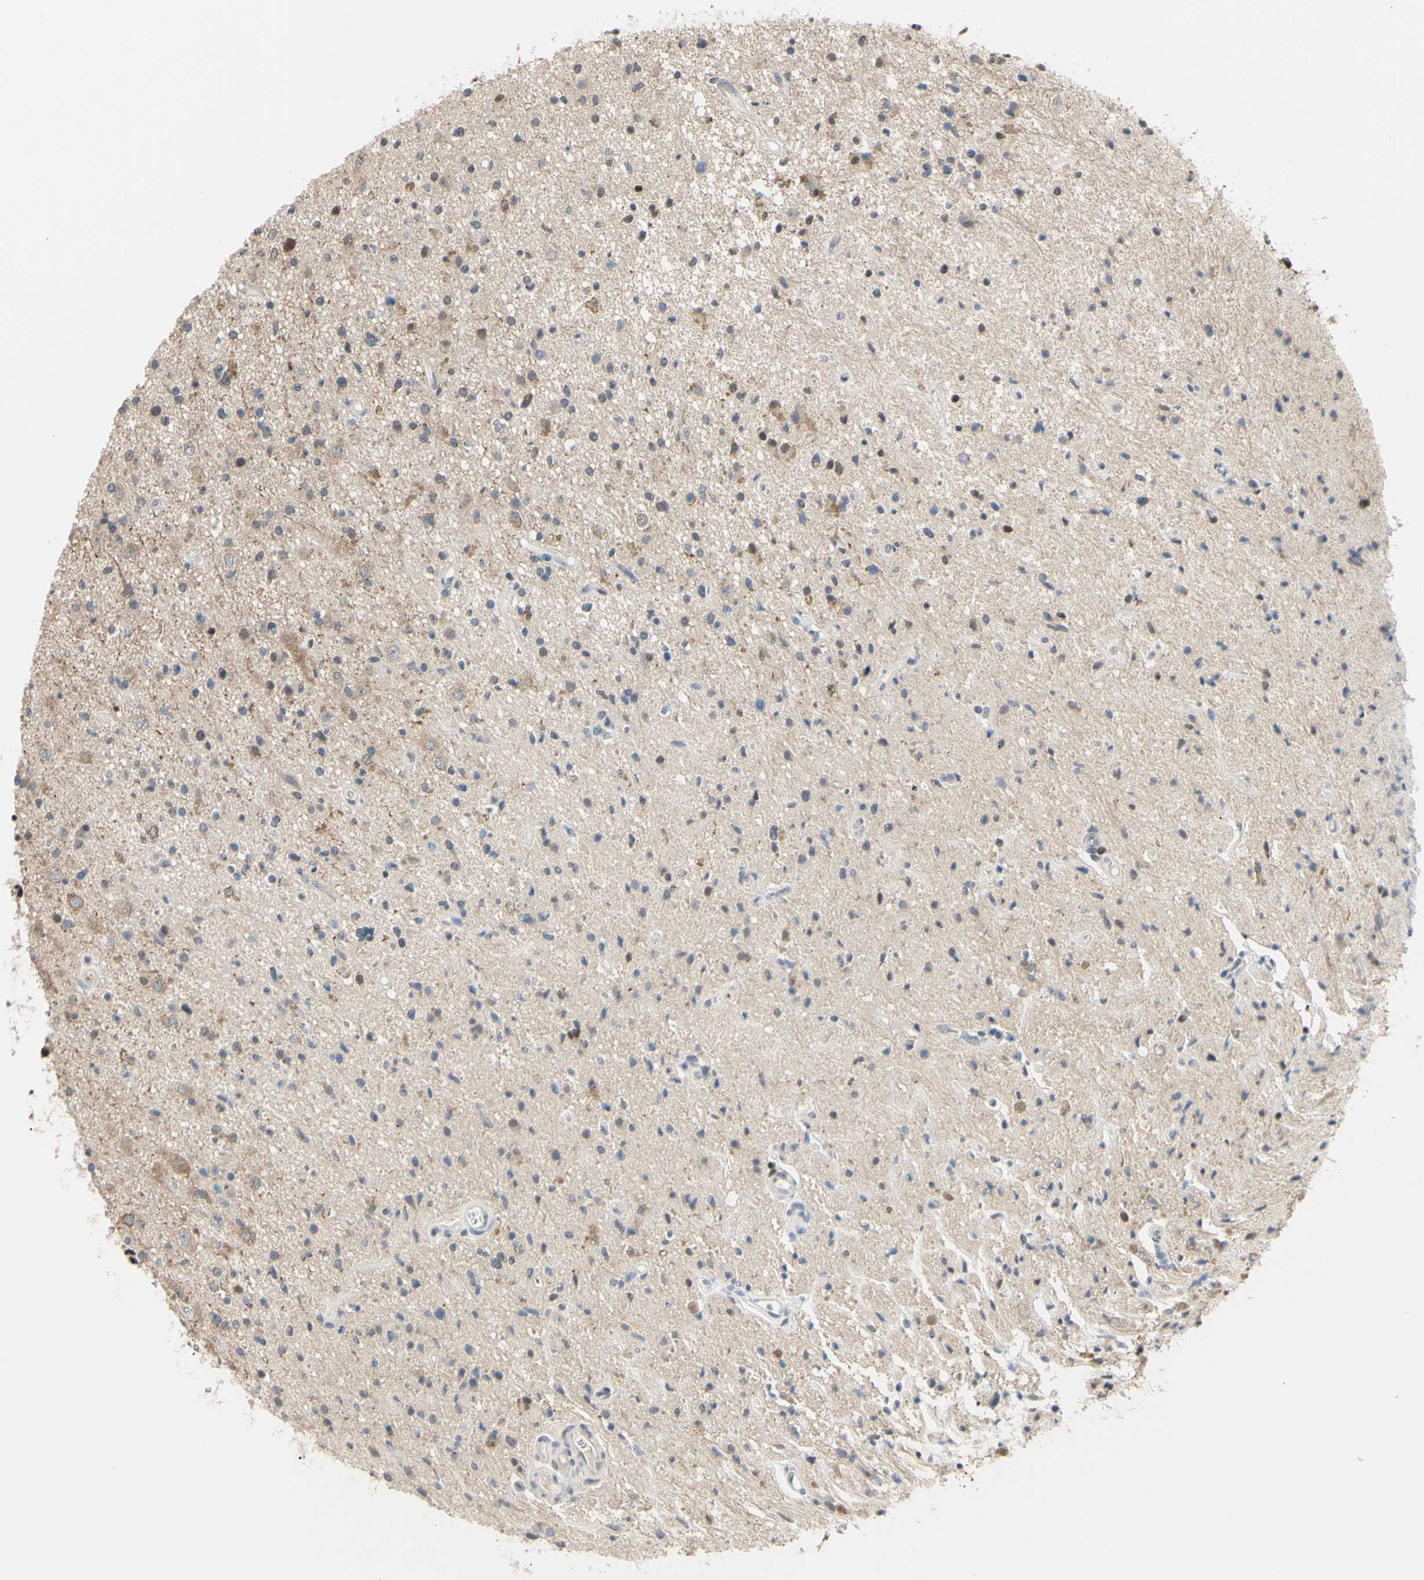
{"staining": {"intensity": "moderate", "quantity": "25%-75%", "location": "cytoplasmic/membranous"}, "tissue": "glioma", "cell_type": "Tumor cells", "image_type": "cancer", "snomed": [{"axis": "morphology", "description": "Glioma, malignant, High grade"}, {"axis": "topography", "description": "Brain"}], "caption": "Malignant glioma (high-grade) was stained to show a protein in brown. There is medium levels of moderate cytoplasmic/membranous positivity in about 25%-75% of tumor cells.", "gene": "SP4", "patient": {"sex": "male", "age": 33}}